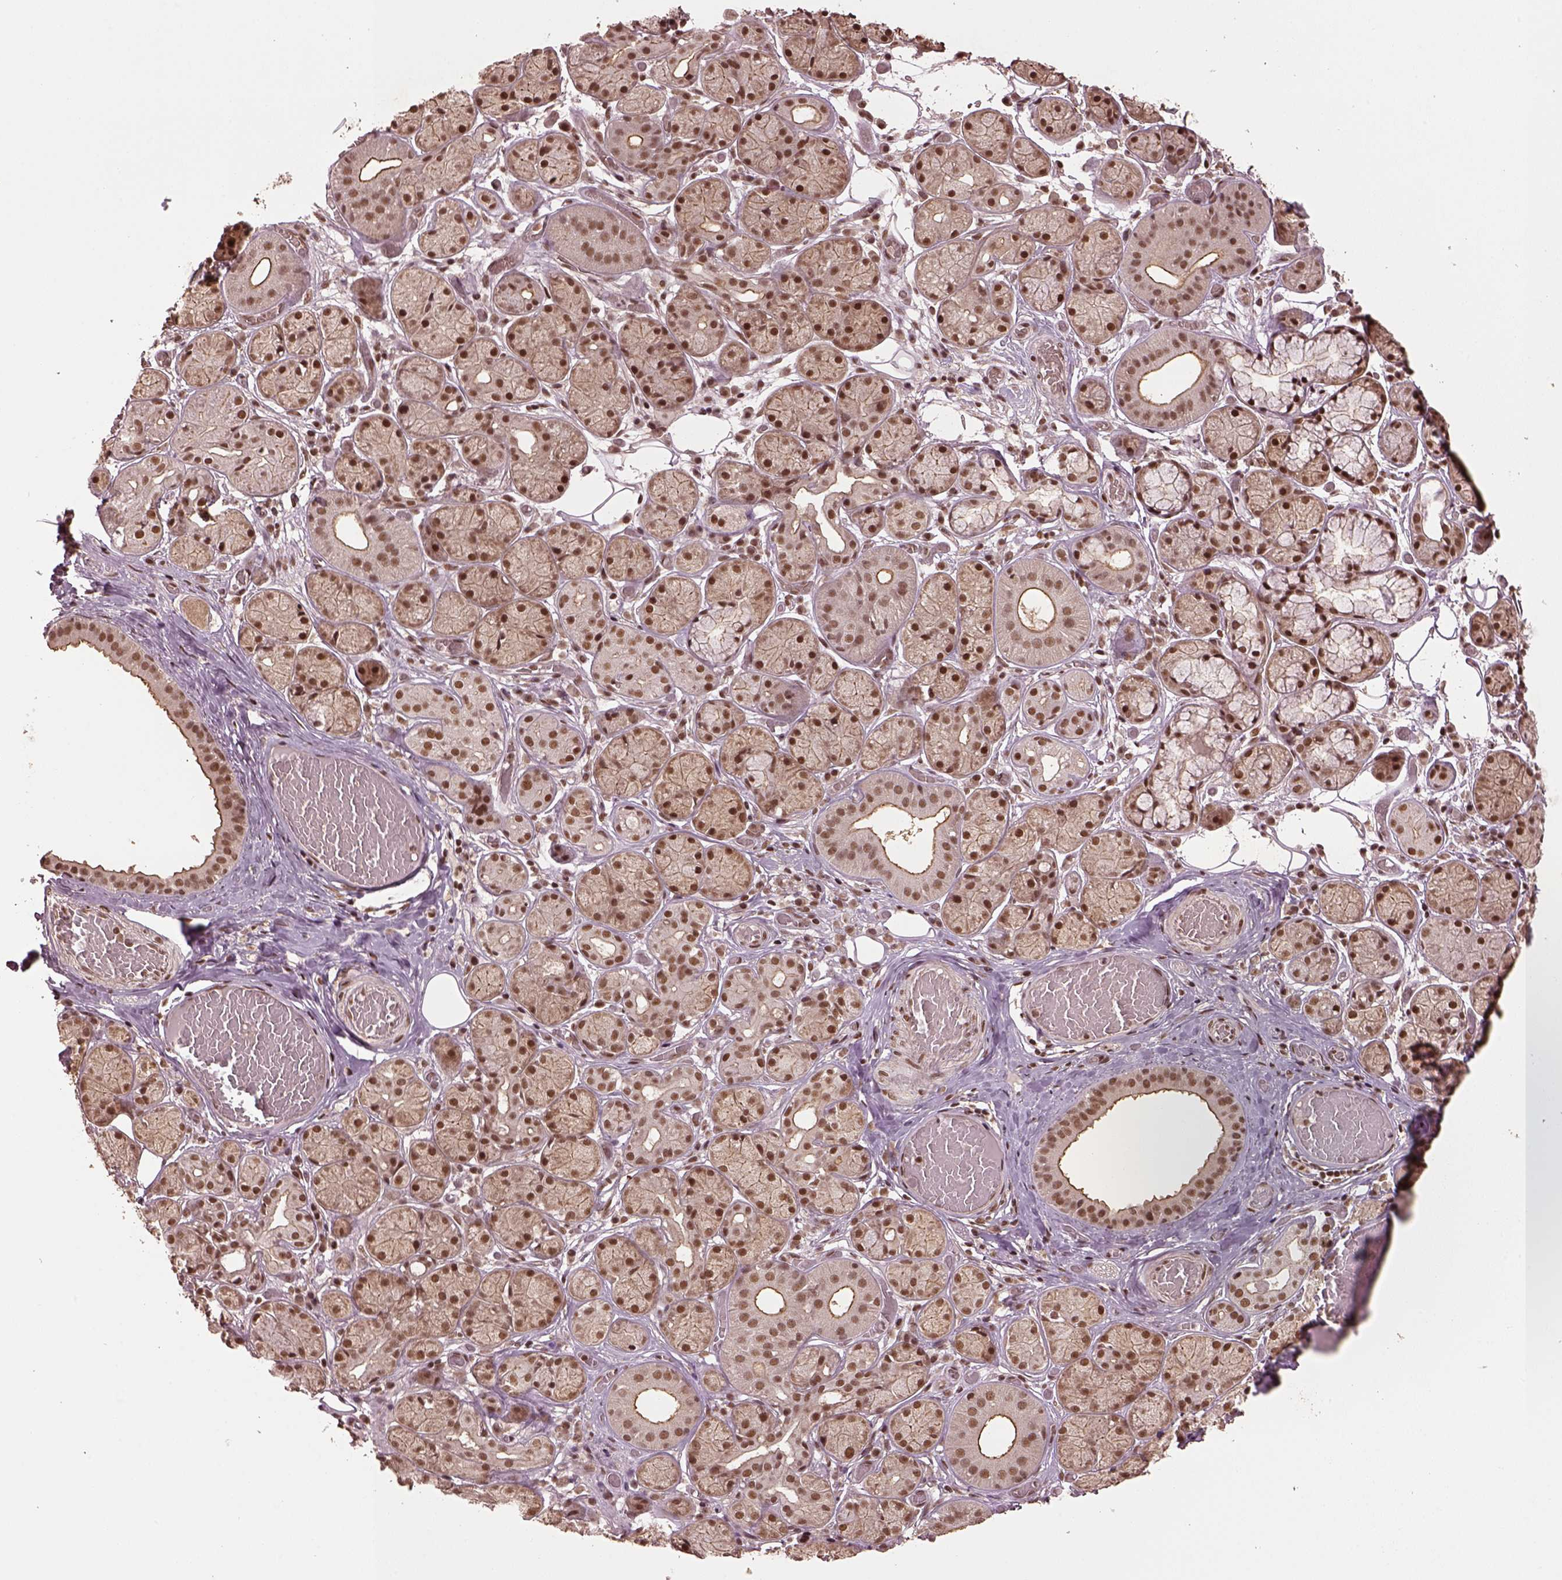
{"staining": {"intensity": "moderate", "quantity": ">75%", "location": "nuclear"}, "tissue": "salivary gland", "cell_type": "Glandular cells", "image_type": "normal", "snomed": [{"axis": "morphology", "description": "Normal tissue, NOS"}, {"axis": "topography", "description": "Salivary gland"}, {"axis": "topography", "description": "Peripheral nerve tissue"}], "caption": "Immunohistochemistry (IHC) image of benign human salivary gland stained for a protein (brown), which demonstrates medium levels of moderate nuclear expression in approximately >75% of glandular cells.", "gene": "BRD9", "patient": {"sex": "male", "age": 71}}